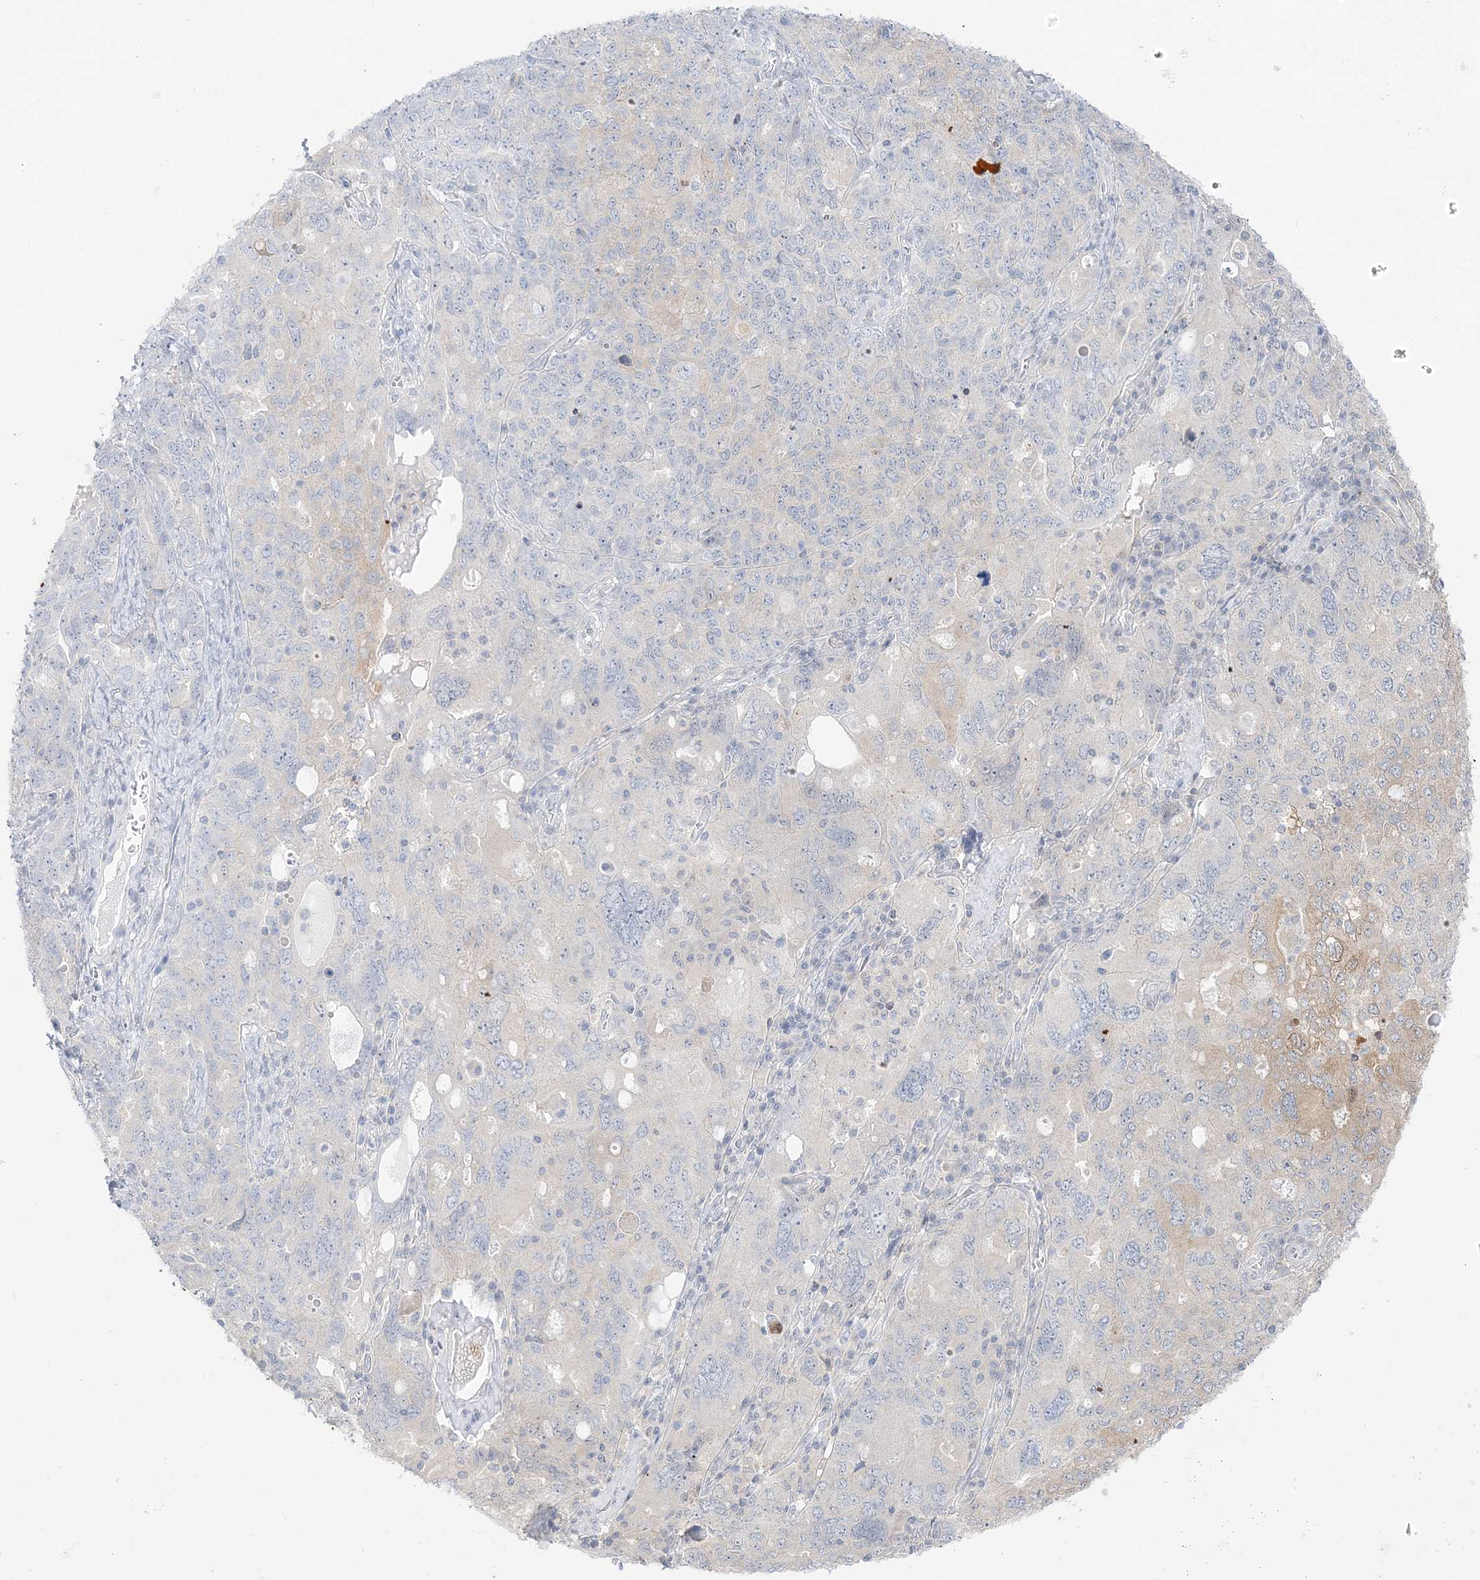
{"staining": {"intensity": "negative", "quantity": "none", "location": "none"}, "tissue": "ovarian cancer", "cell_type": "Tumor cells", "image_type": "cancer", "snomed": [{"axis": "morphology", "description": "Carcinoma, endometroid"}, {"axis": "topography", "description": "Ovary"}], "caption": "Ovarian cancer (endometroid carcinoma) was stained to show a protein in brown. There is no significant staining in tumor cells.", "gene": "THADA", "patient": {"sex": "female", "age": 62}}